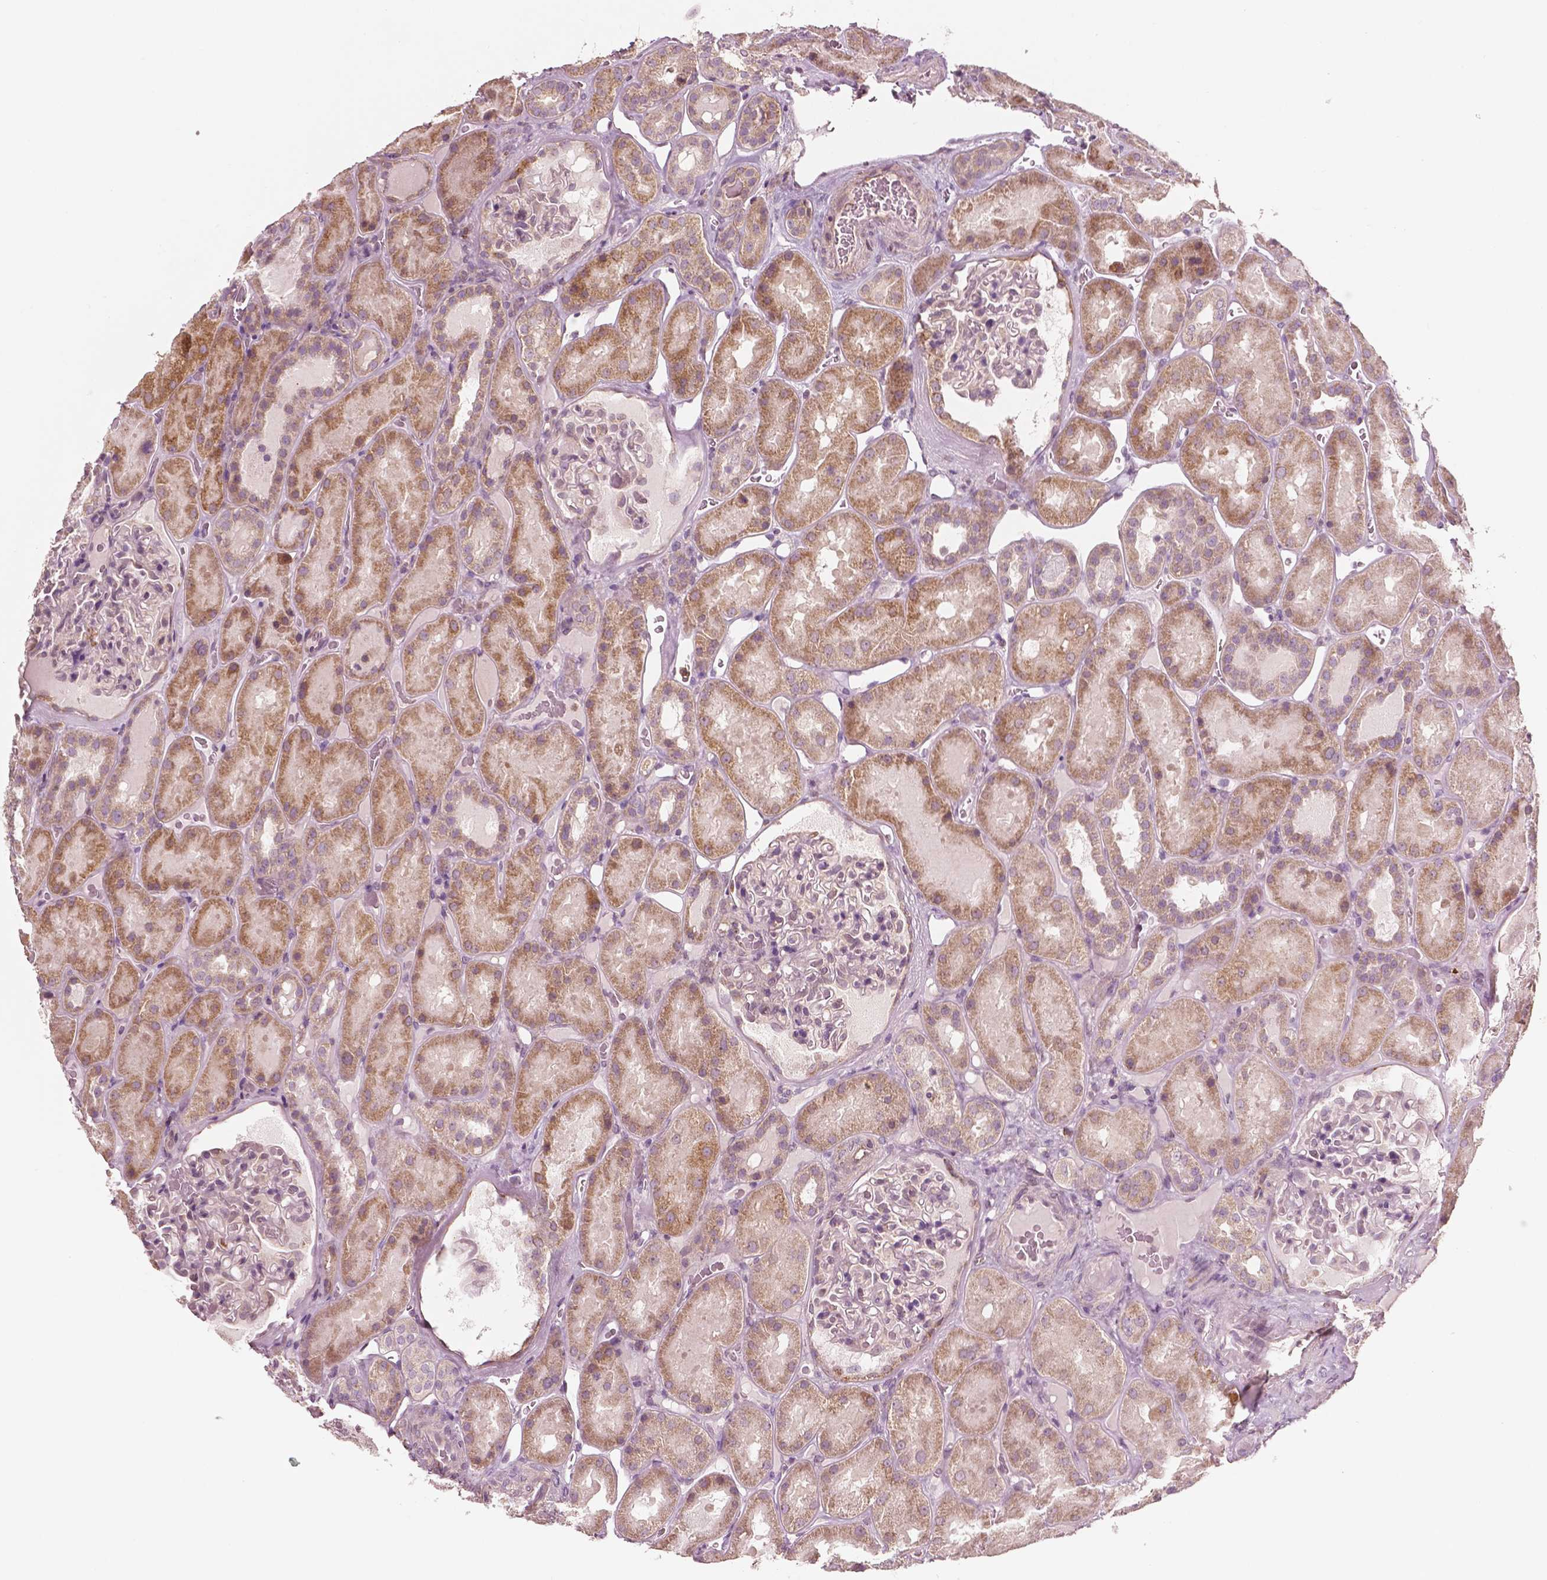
{"staining": {"intensity": "negative", "quantity": "none", "location": "none"}, "tissue": "kidney", "cell_type": "Cells in glomeruli", "image_type": "normal", "snomed": [{"axis": "morphology", "description": "Normal tissue, NOS"}, {"axis": "topography", "description": "Kidney"}], "caption": "DAB immunohistochemical staining of normal kidney reveals no significant staining in cells in glomeruli. Brightfield microscopy of IHC stained with DAB (3,3'-diaminobenzidine) (brown) and hematoxylin (blue), captured at high magnification.", "gene": "MCL1", "patient": {"sex": "male", "age": 73}}